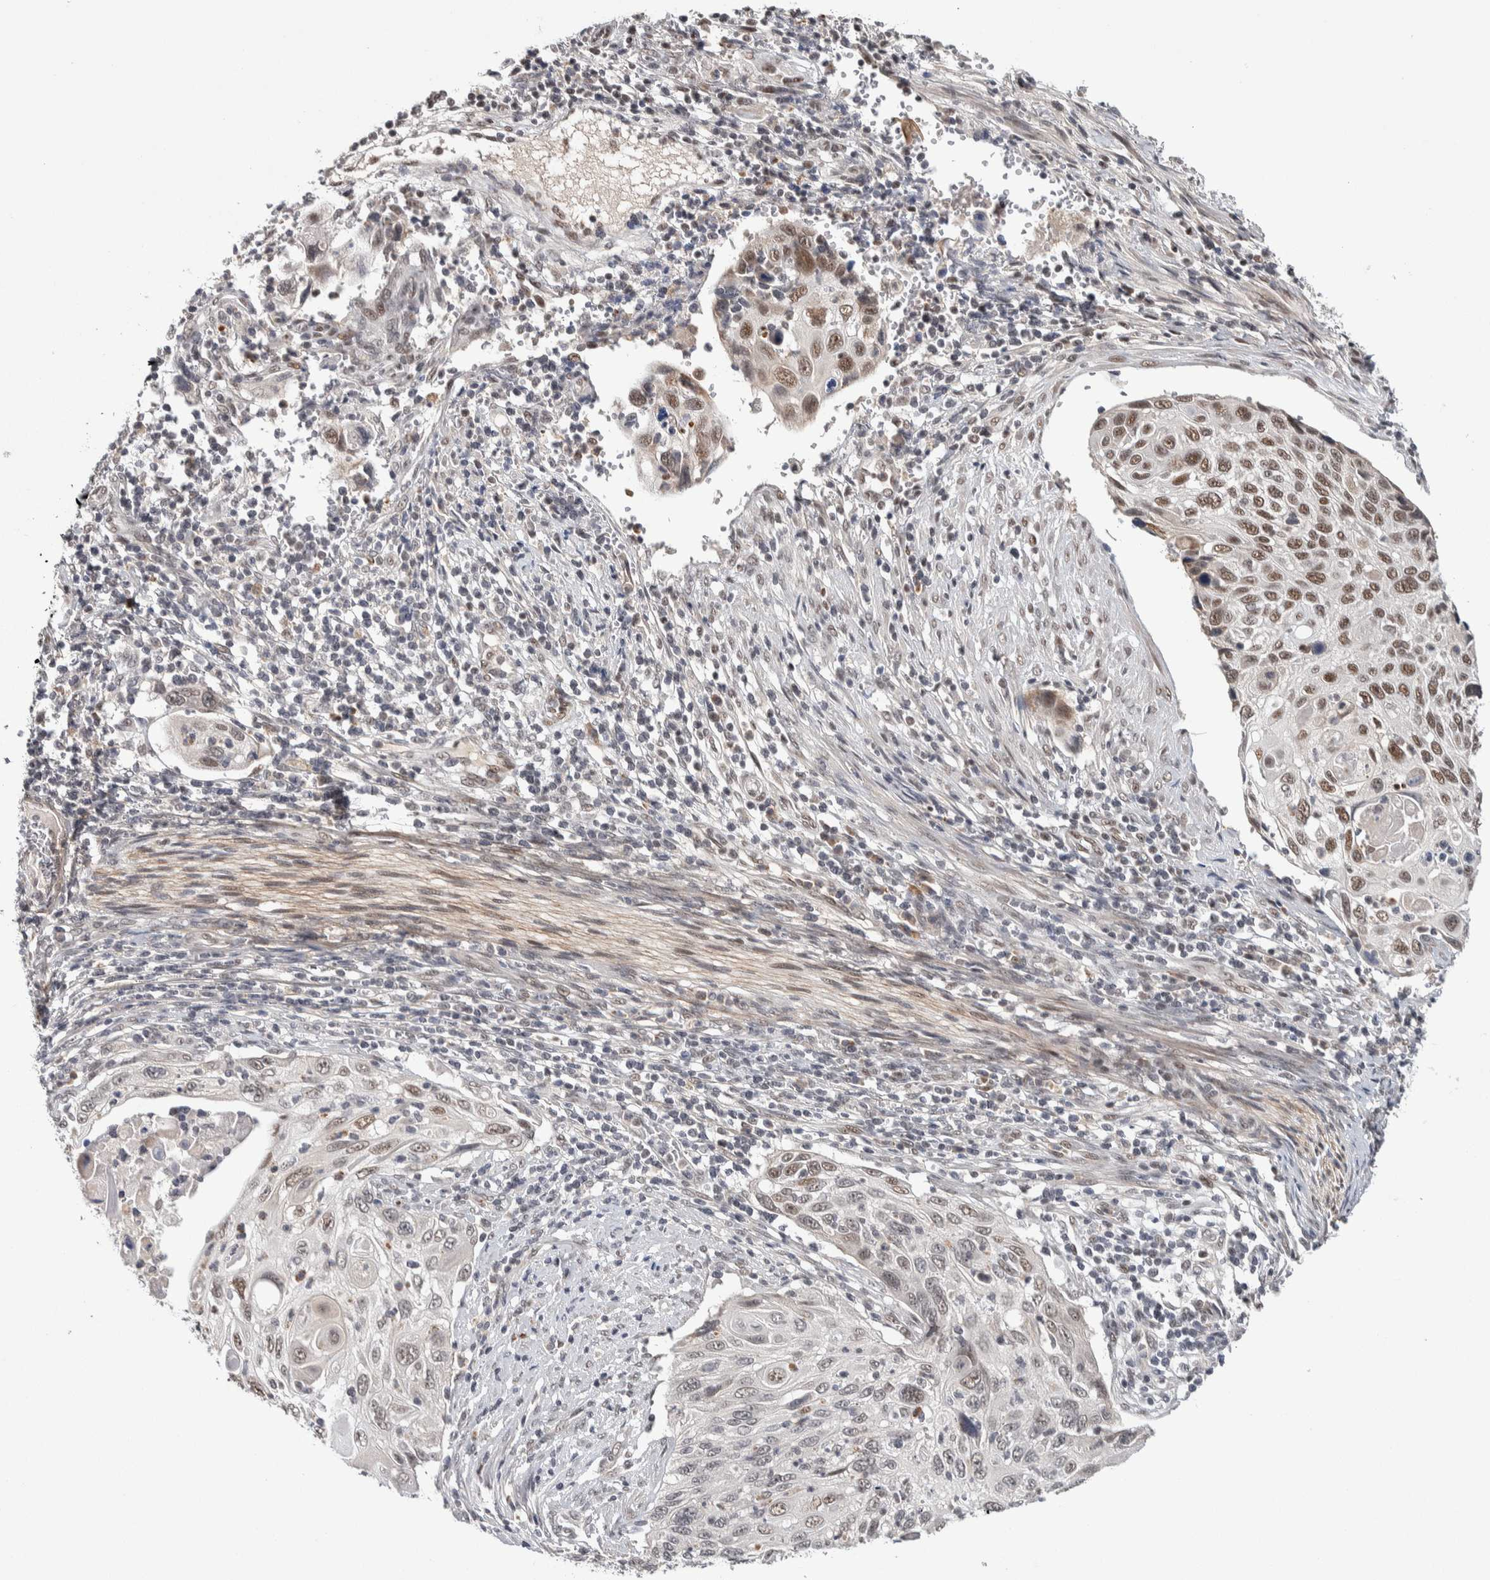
{"staining": {"intensity": "moderate", "quantity": "25%-75%", "location": "nuclear"}, "tissue": "cervical cancer", "cell_type": "Tumor cells", "image_type": "cancer", "snomed": [{"axis": "morphology", "description": "Squamous cell carcinoma, NOS"}, {"axis": "topography", "description": "Cervix"}], "caption": "An immunohistochemistry histopathology image of neoplastic tissue is shown. Protein staining in brown shows moderate nuclear positivity in cervical squamous cell carcinoma within tumor cells.", "gene": "ASPN", "patient": {"sex": "female", "age": 70}}